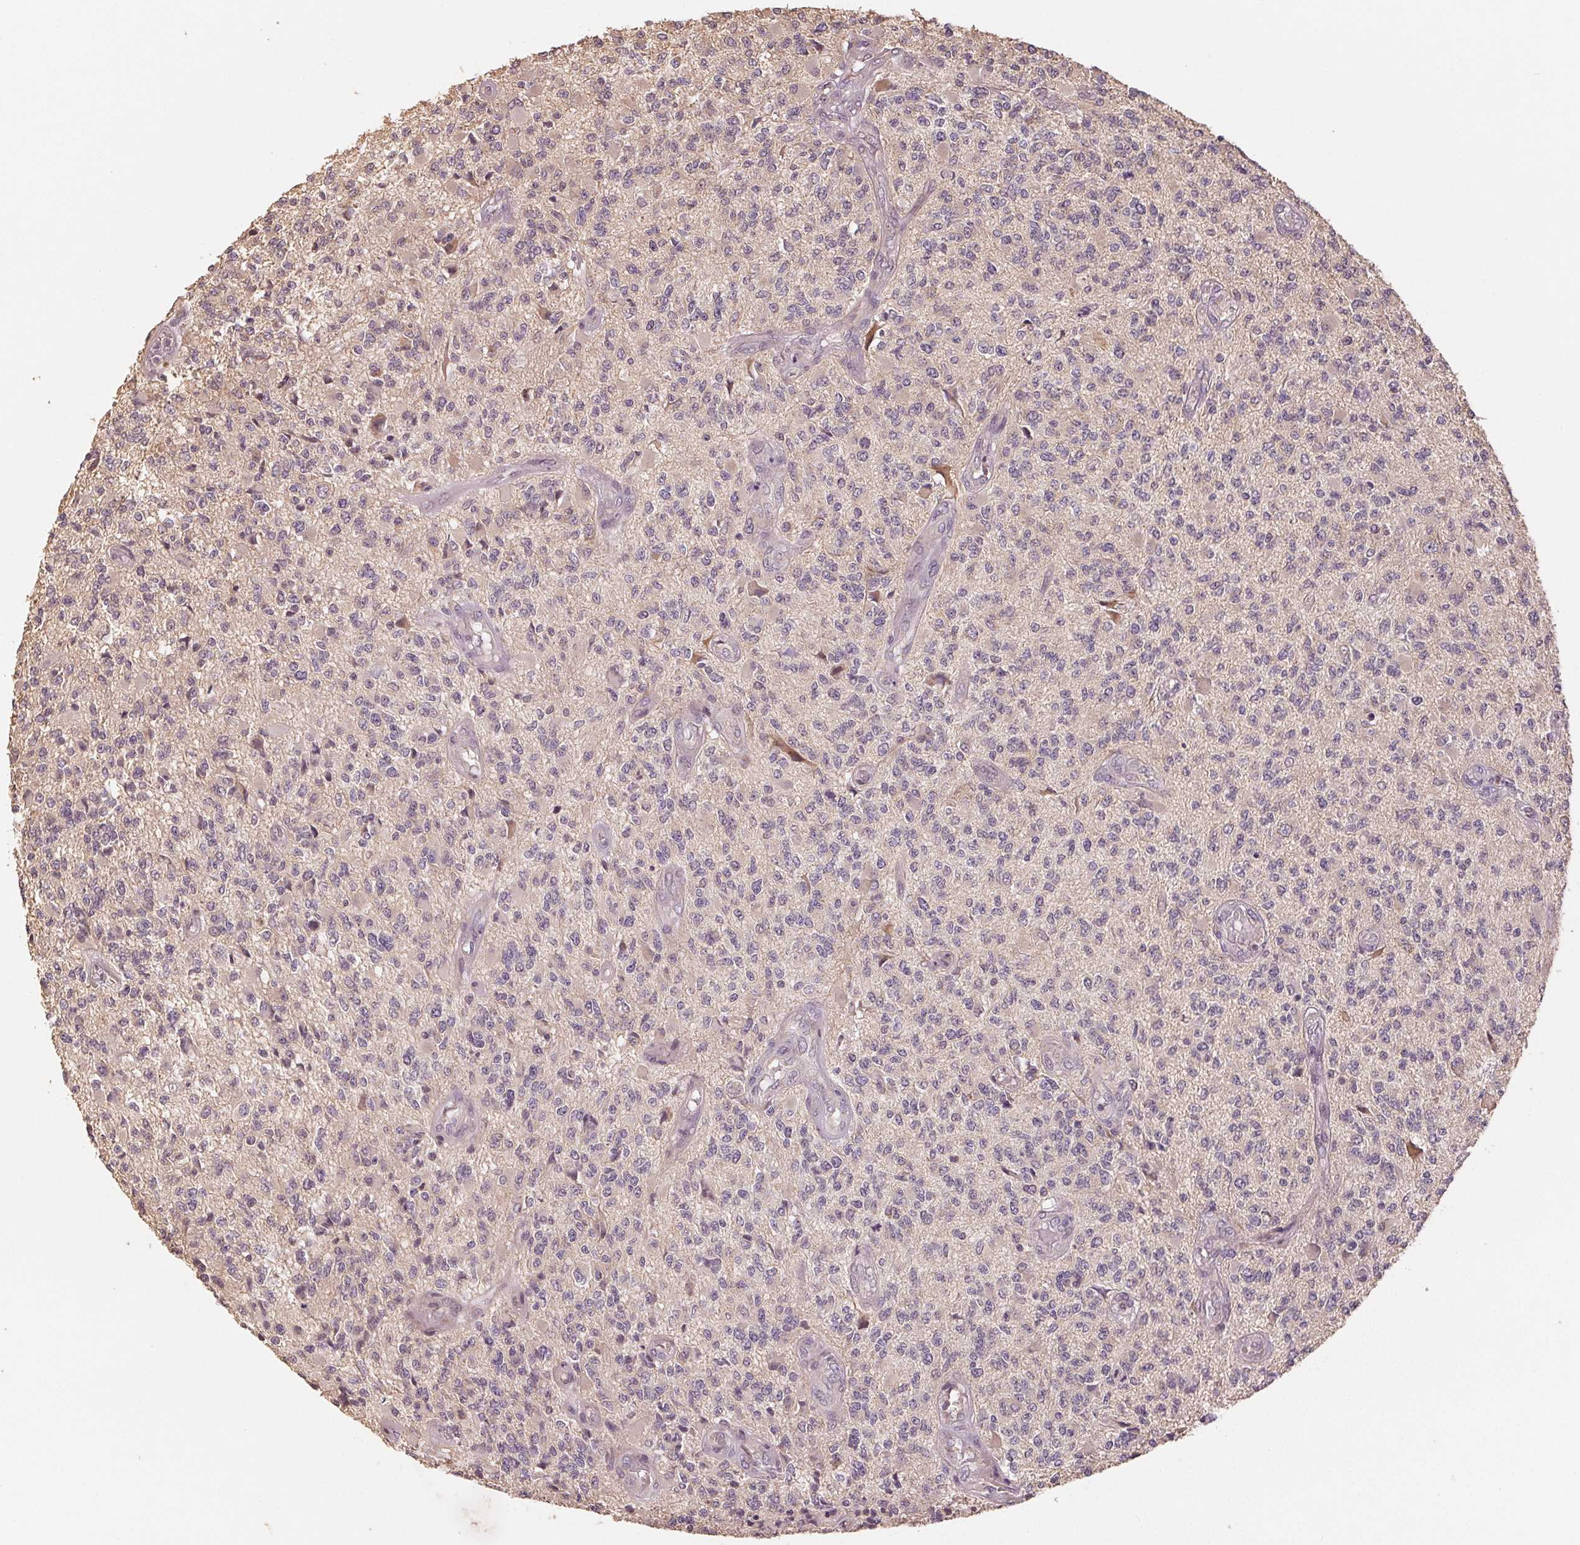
{"staining": {"intensity": "negative", "quantity": "none", "location": "none"}, "tissue": "glioma", "cell_type": "Tumor cells", "image_type": "cancer", "snomed": [{"axis": "morphology", "description": "Glioma, malignant, High grade"}, {"axis": "topography", "description": "Brain"}], "caption": "Immunohistochemistry photomicrograph of human glioma stained for a protein (brown), which exhibits no expression in tumor cells.", "gene": "COX14", "patient": {"sex": "female", "age": 63}}